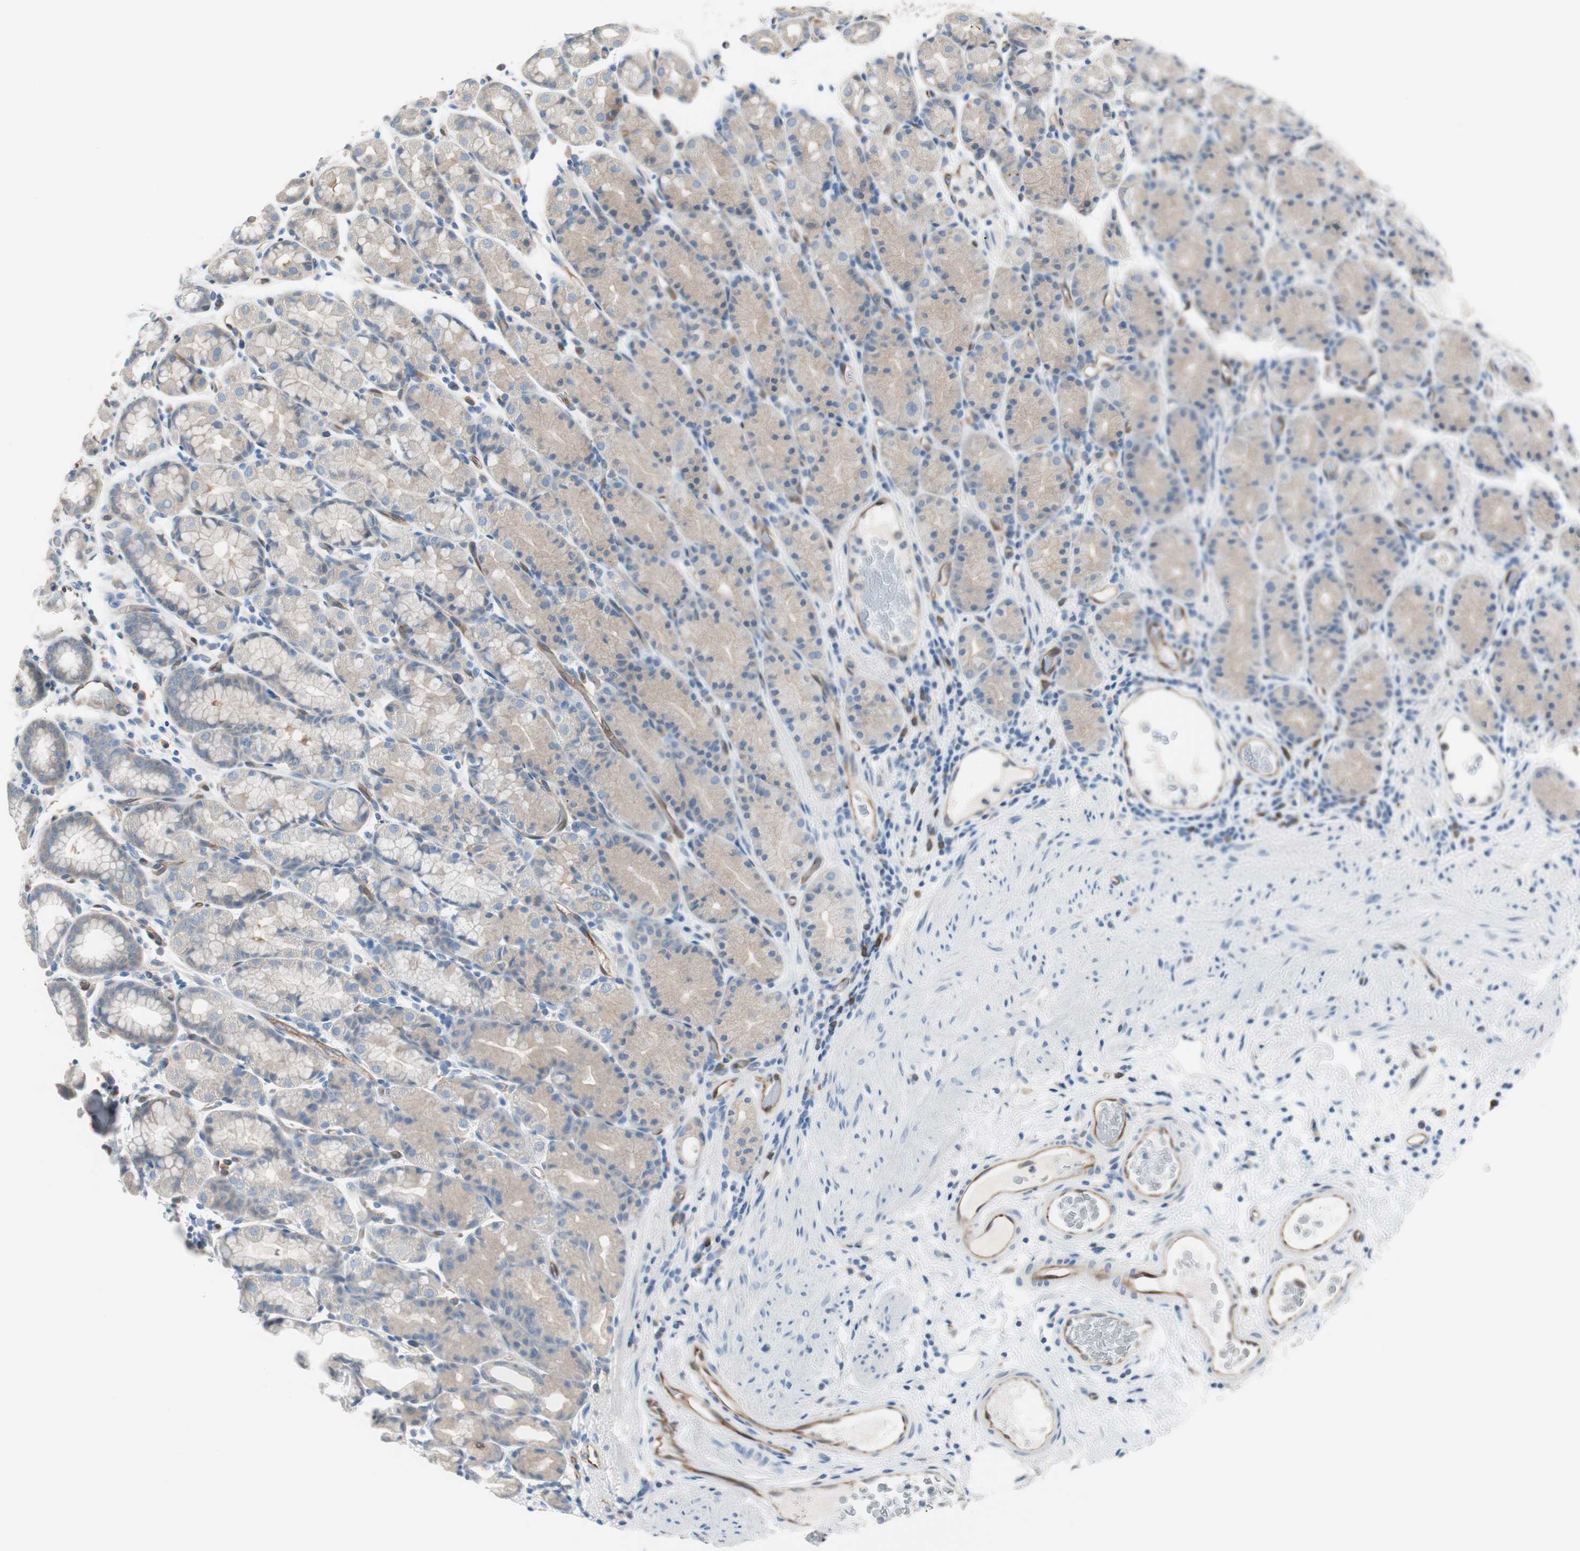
{"staining": {"intensity": "moderate", "quantity": "25%-75%", "location": "cytoplasmic/membranous"}, "tissue": "stomach", "cell_type": "Glandular cells", "image_type": "normal", "snomed": [{"axis": "morphology", "description": "Normal tissue, NOS"}, {"axis": "topography", "description": "Stomach, upper"}], "caption": "Protein expression analysis of benign human stomach reveals moderate cytoplasmic/membranous staining in about 25%-75% of glandular cells.", "gene": "SWAP70", "patient": {"sex": "male", "age": 68}}